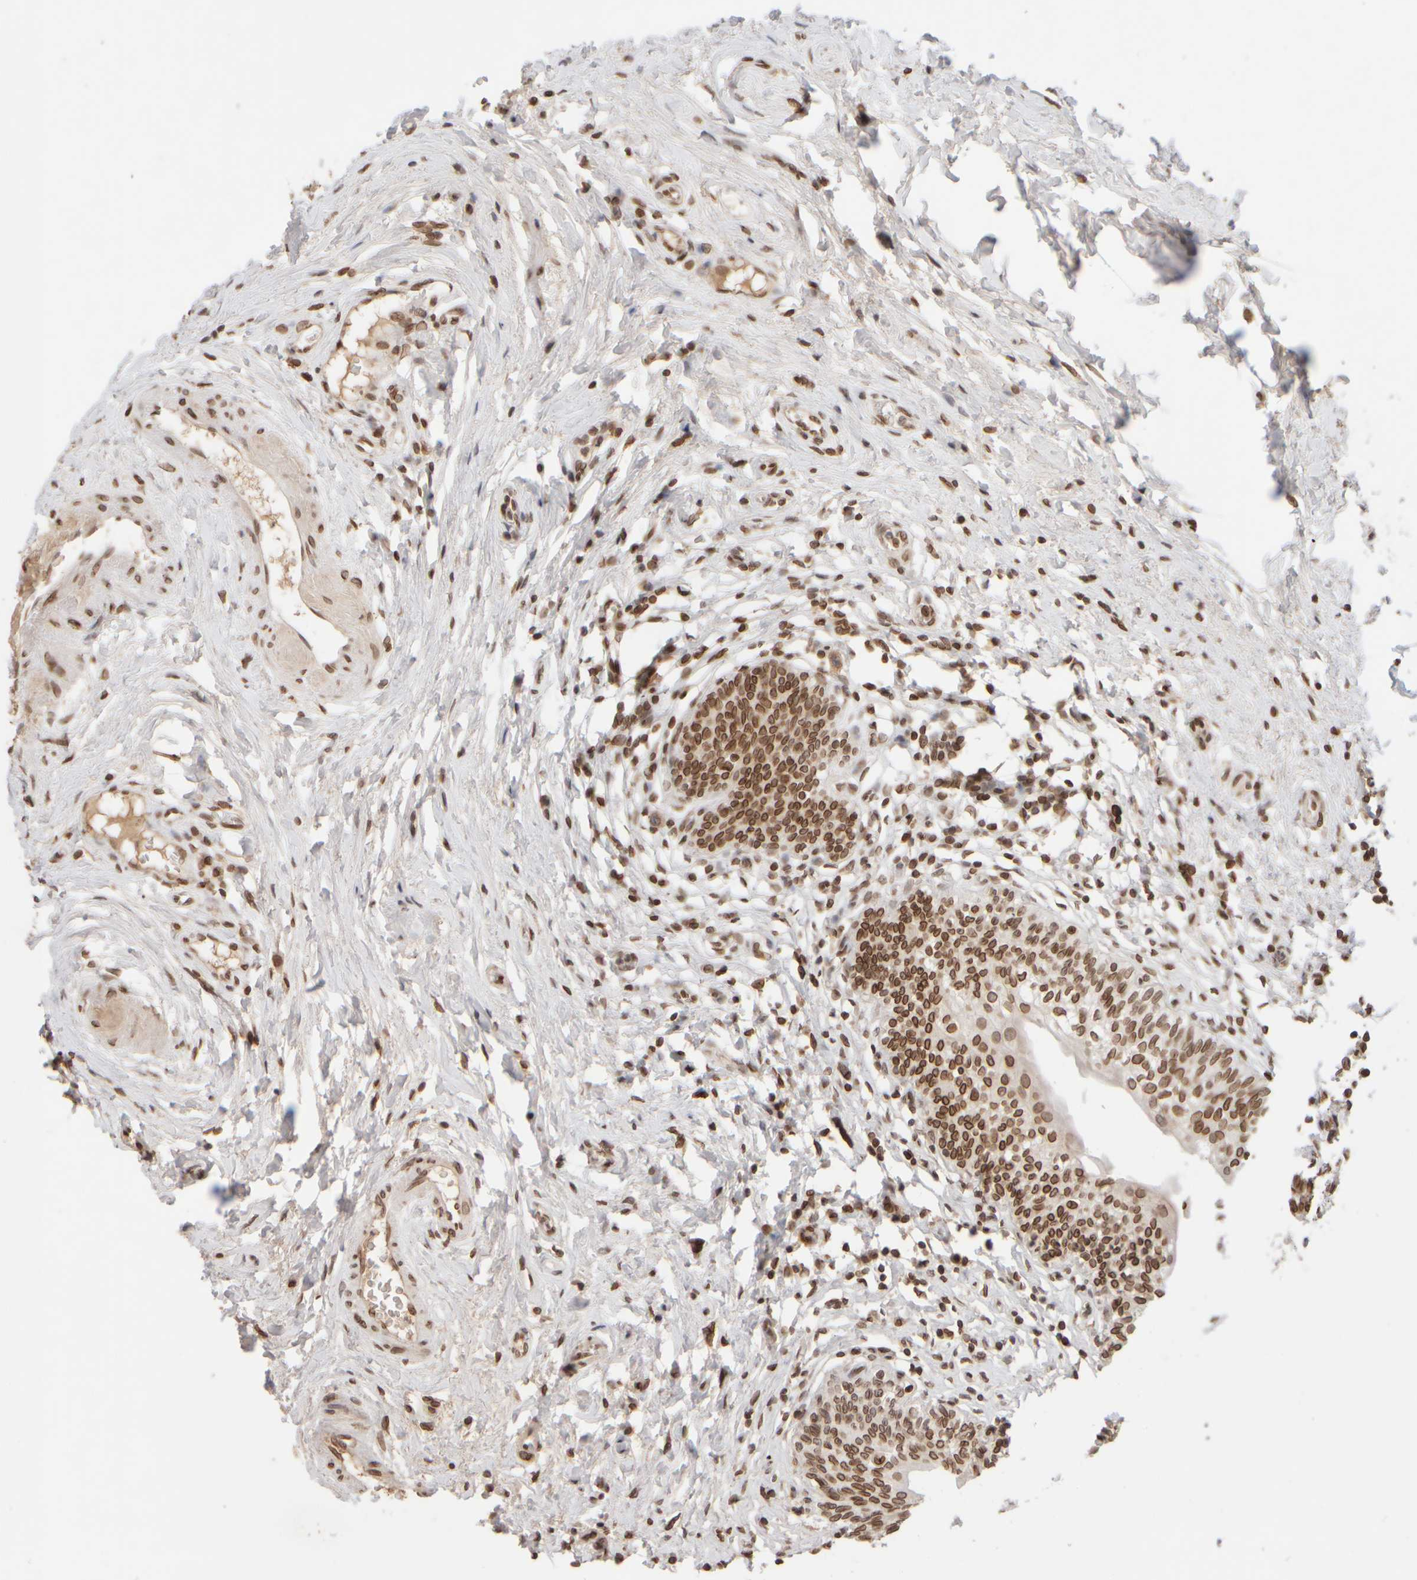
{"staining": {"intensity": "strong", "quantity": ">75%", "location": "cytoplasmic/membranous,nuclear"}, "tissue": "urinary bladder", "cell_type": "Urothelial cells", "image_type": "normal", "snomed": [{"axis": "morphology", "description": "Normal tissue, NOS"}, {"axis": "topography", "description": "Urinary bladder"}], "caption": "This histopathology image reveals unremarkable urinary bladder stained with immunohistochemistry (IHC) to label a protein in brown. The cytoplasmic/membranous,nuclear of urothelial cells show strong positivity for the protein. Nuclei are counter-stained blue.", "gene": "ZC3HC1", "patient": {"sex": "male", "age": 83}}